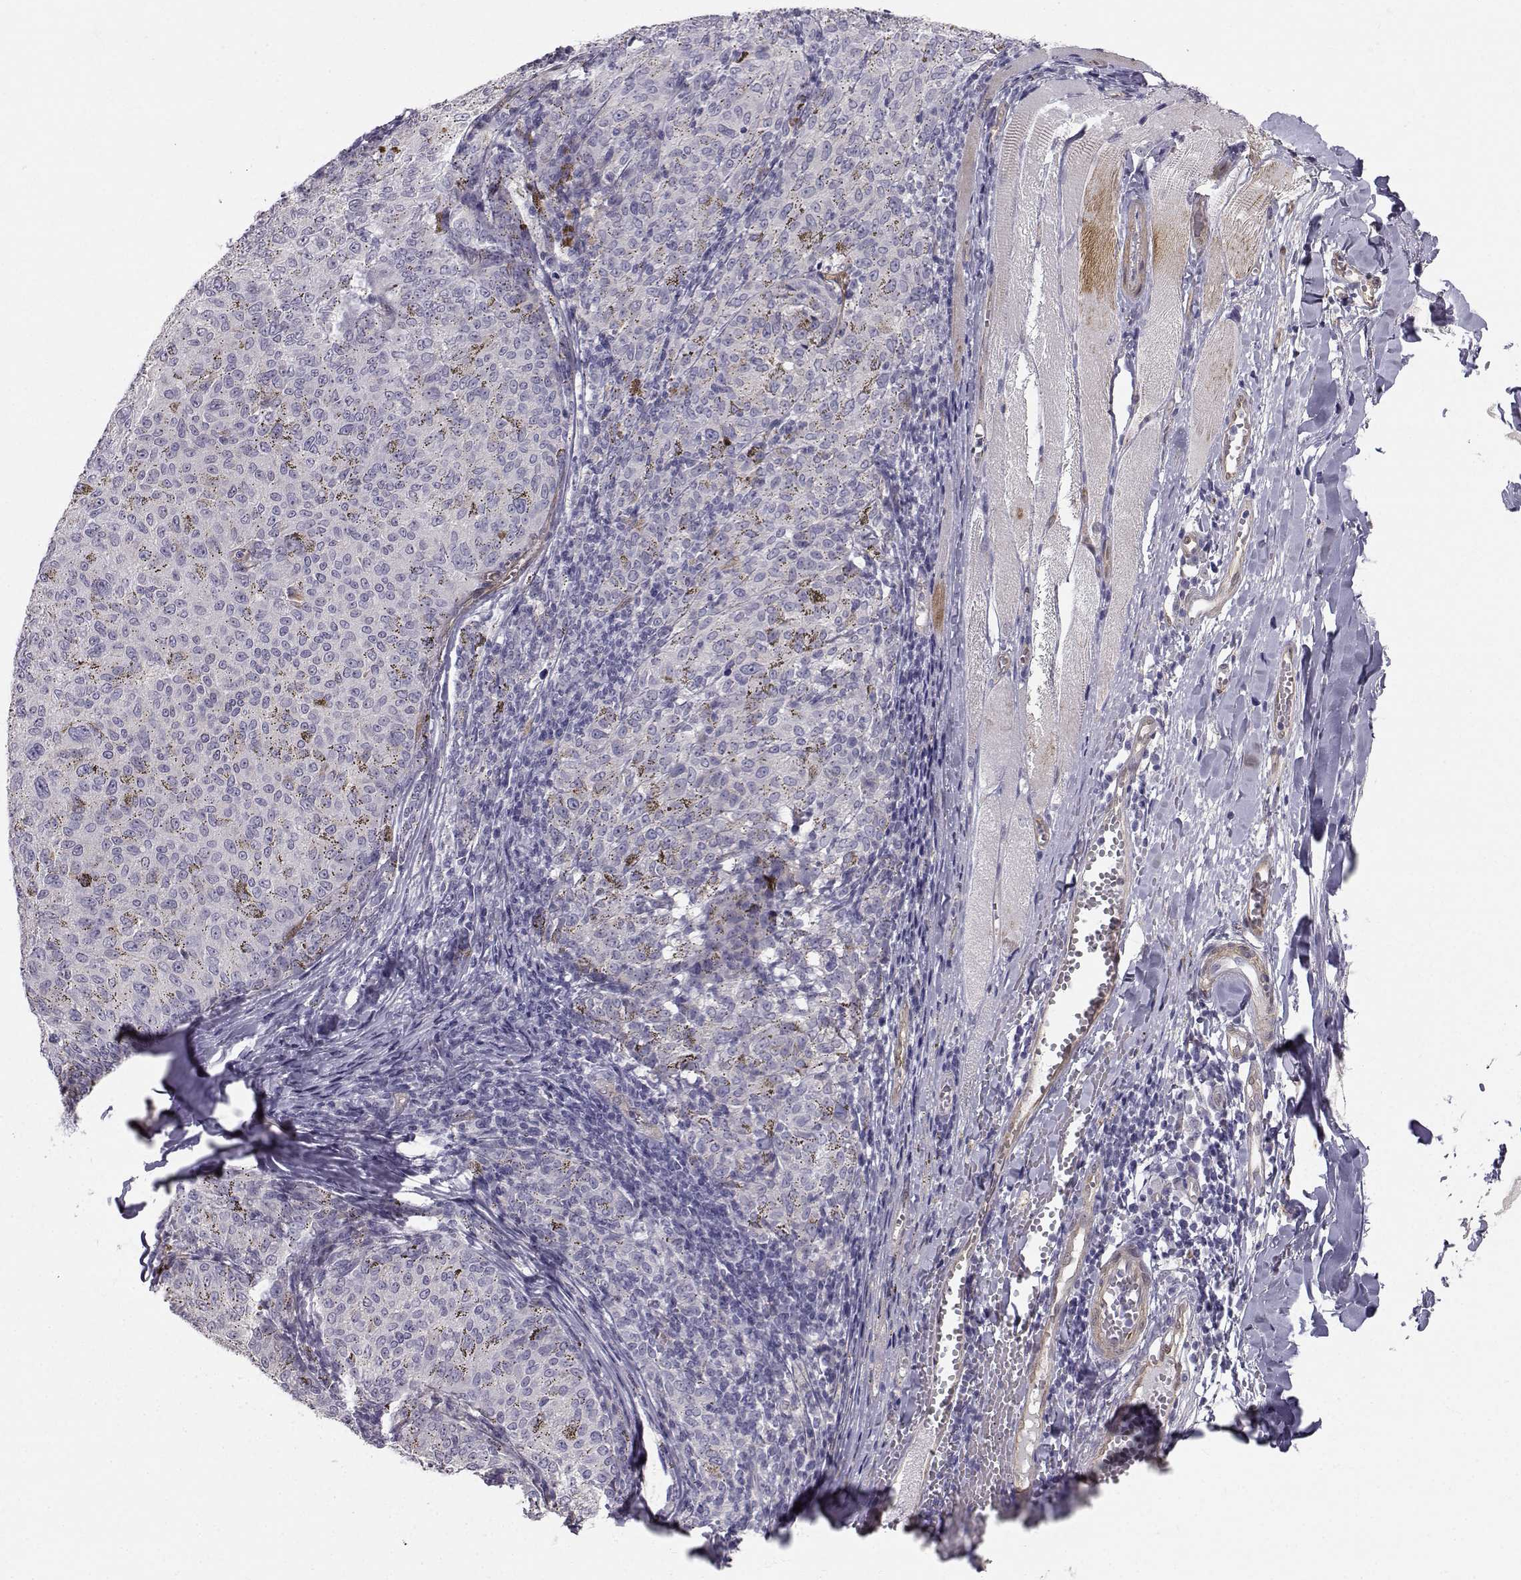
{"staining": {"intensity": "negative", "quantity": "none", "location": "none"}, "tissue": "melanoma", "cell_type": "Tumor cells", "image_type": "cancer", "snomed": [{"axis": "morphology", "description": "Malignant melanoma, NOS"}, {"axis": "topography", "description": "Skin"}], "caption": "This is a micrograph of immunohistochemistry (IHC) staining of melanoma, which shows no staining in tumor cells.", "gene": "PGM5", "patient": {"sex": "female", "age": 72}}